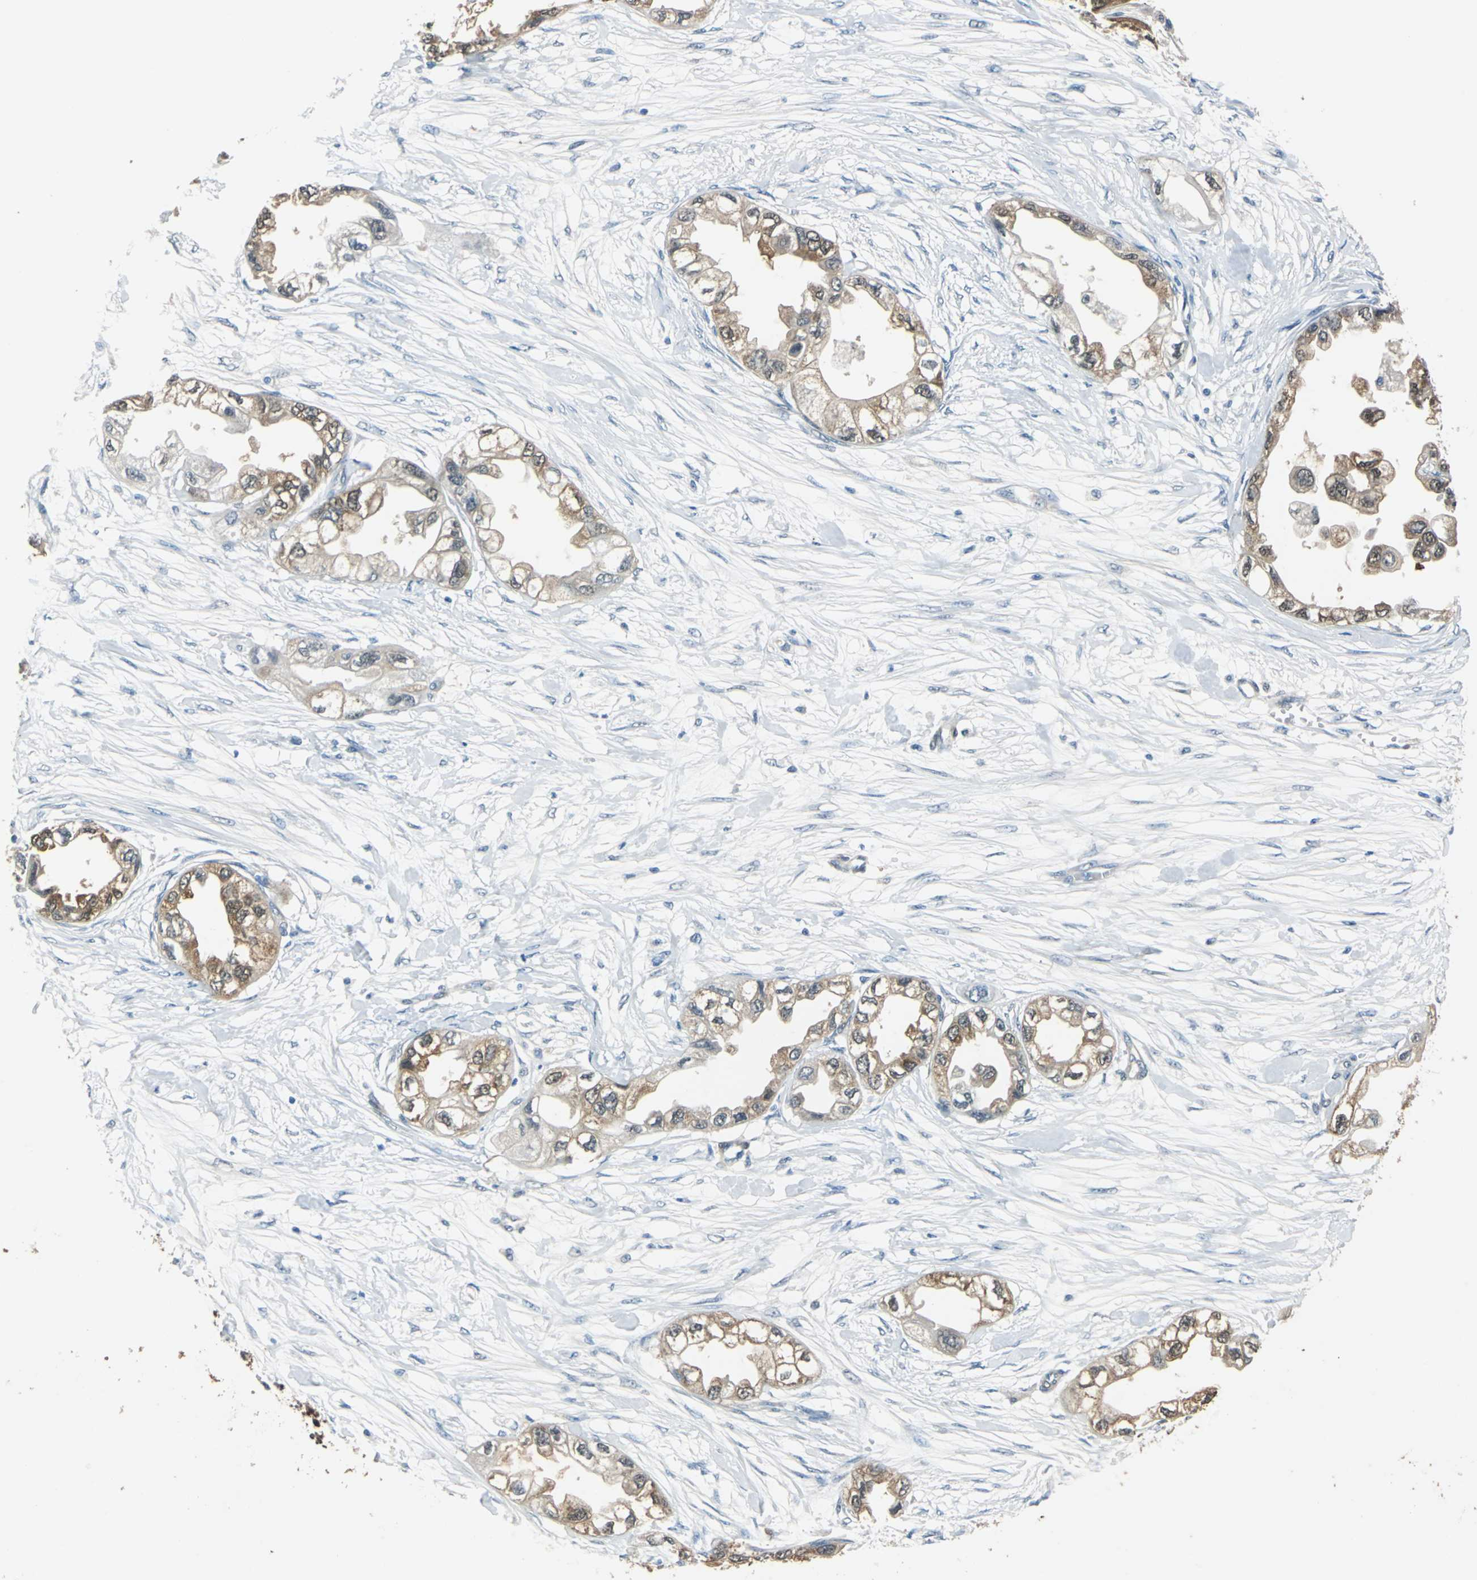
{"staining": {"intensity": "moderate", "quantity": ">75%", "location": "cytoplasmic/membranous"}, "tissue": "endometrial cancer", "cell_type": "Tumor cells", "image_type": "cancer", "snomed": [{"axis": "morphology", "description": "Adenocarcinoma, NOS"}, {"axis": "topography", "description": "Endometrium"}], "caption": "High-power microscopy captured an immunohistochemistry (IHC) histopathology image of endometrial cancer, revealing moderate cytoplasmic/membranous expression in approximately >75% of tumor cells.", "gene": "FKBP4", "patient": {"sex": "female", "age": 67}}